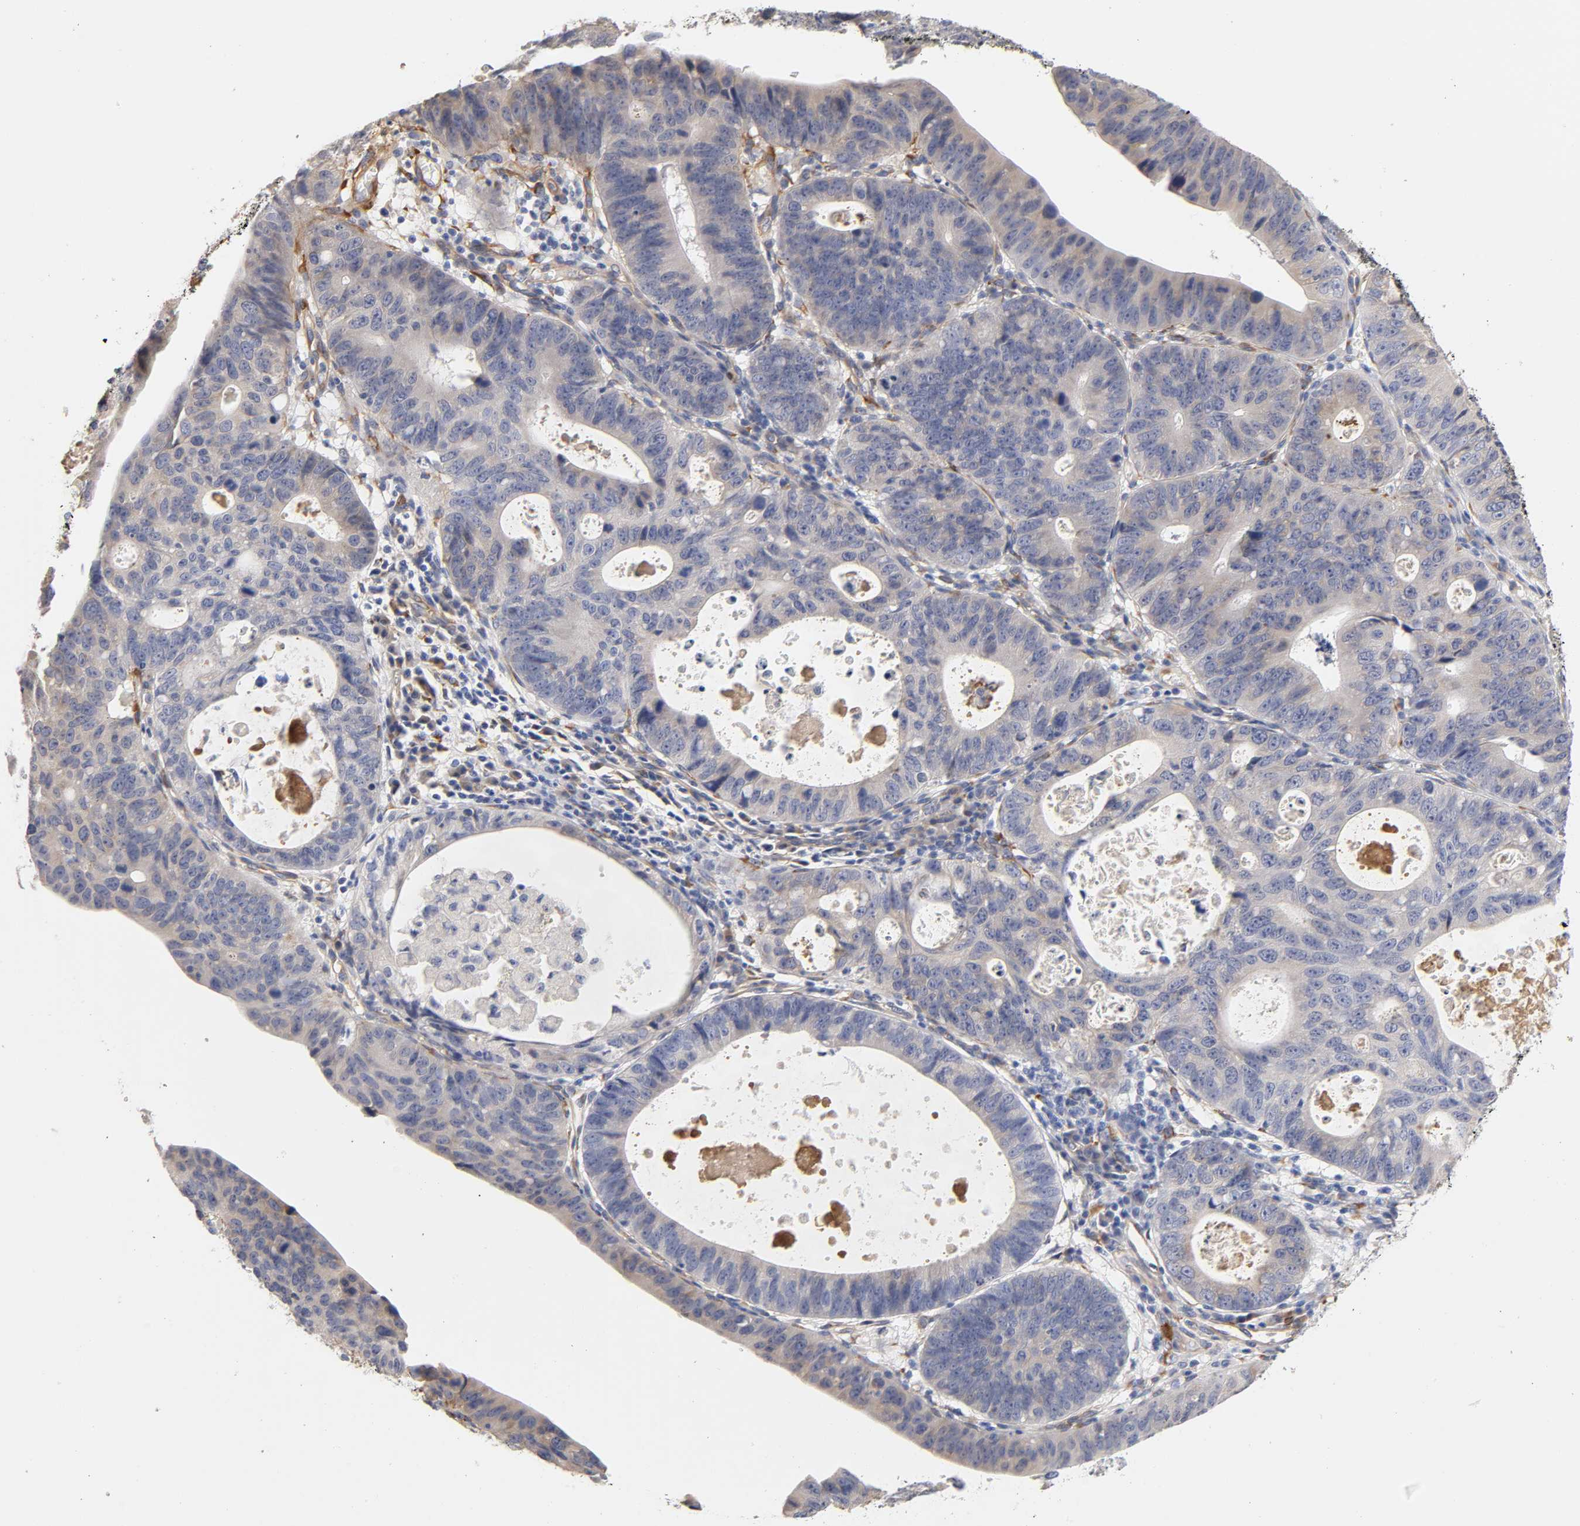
{"staining": {"intensity": "weak", "quantity": "<25%", "location": "cytoplasmic/membranous"}, "tissue": "stomach cancer", "cell_type": "Tumor cells", "image_type": "cancer", "snomed": [{"axis": "morphology", "description": "Adenocarcinoma, NOS"}, {"axis": "topography", "description": "Stomach"}], "caption": "IHC photomicrograph of neoplastic tissue: stomach adenocarcinoma stained with DAB (3,3'-diaminobenzidine) displays no significant protein positivity in tumor cells. Brightfield microscopy of immunohistochemistry stained with DAB (3,3'-diaminobenzidine) (brown) and hematoxylin (blue), captured at high magnification.", "gene": "LAMB1", "patient": {"sex": "male", "age": 59}}